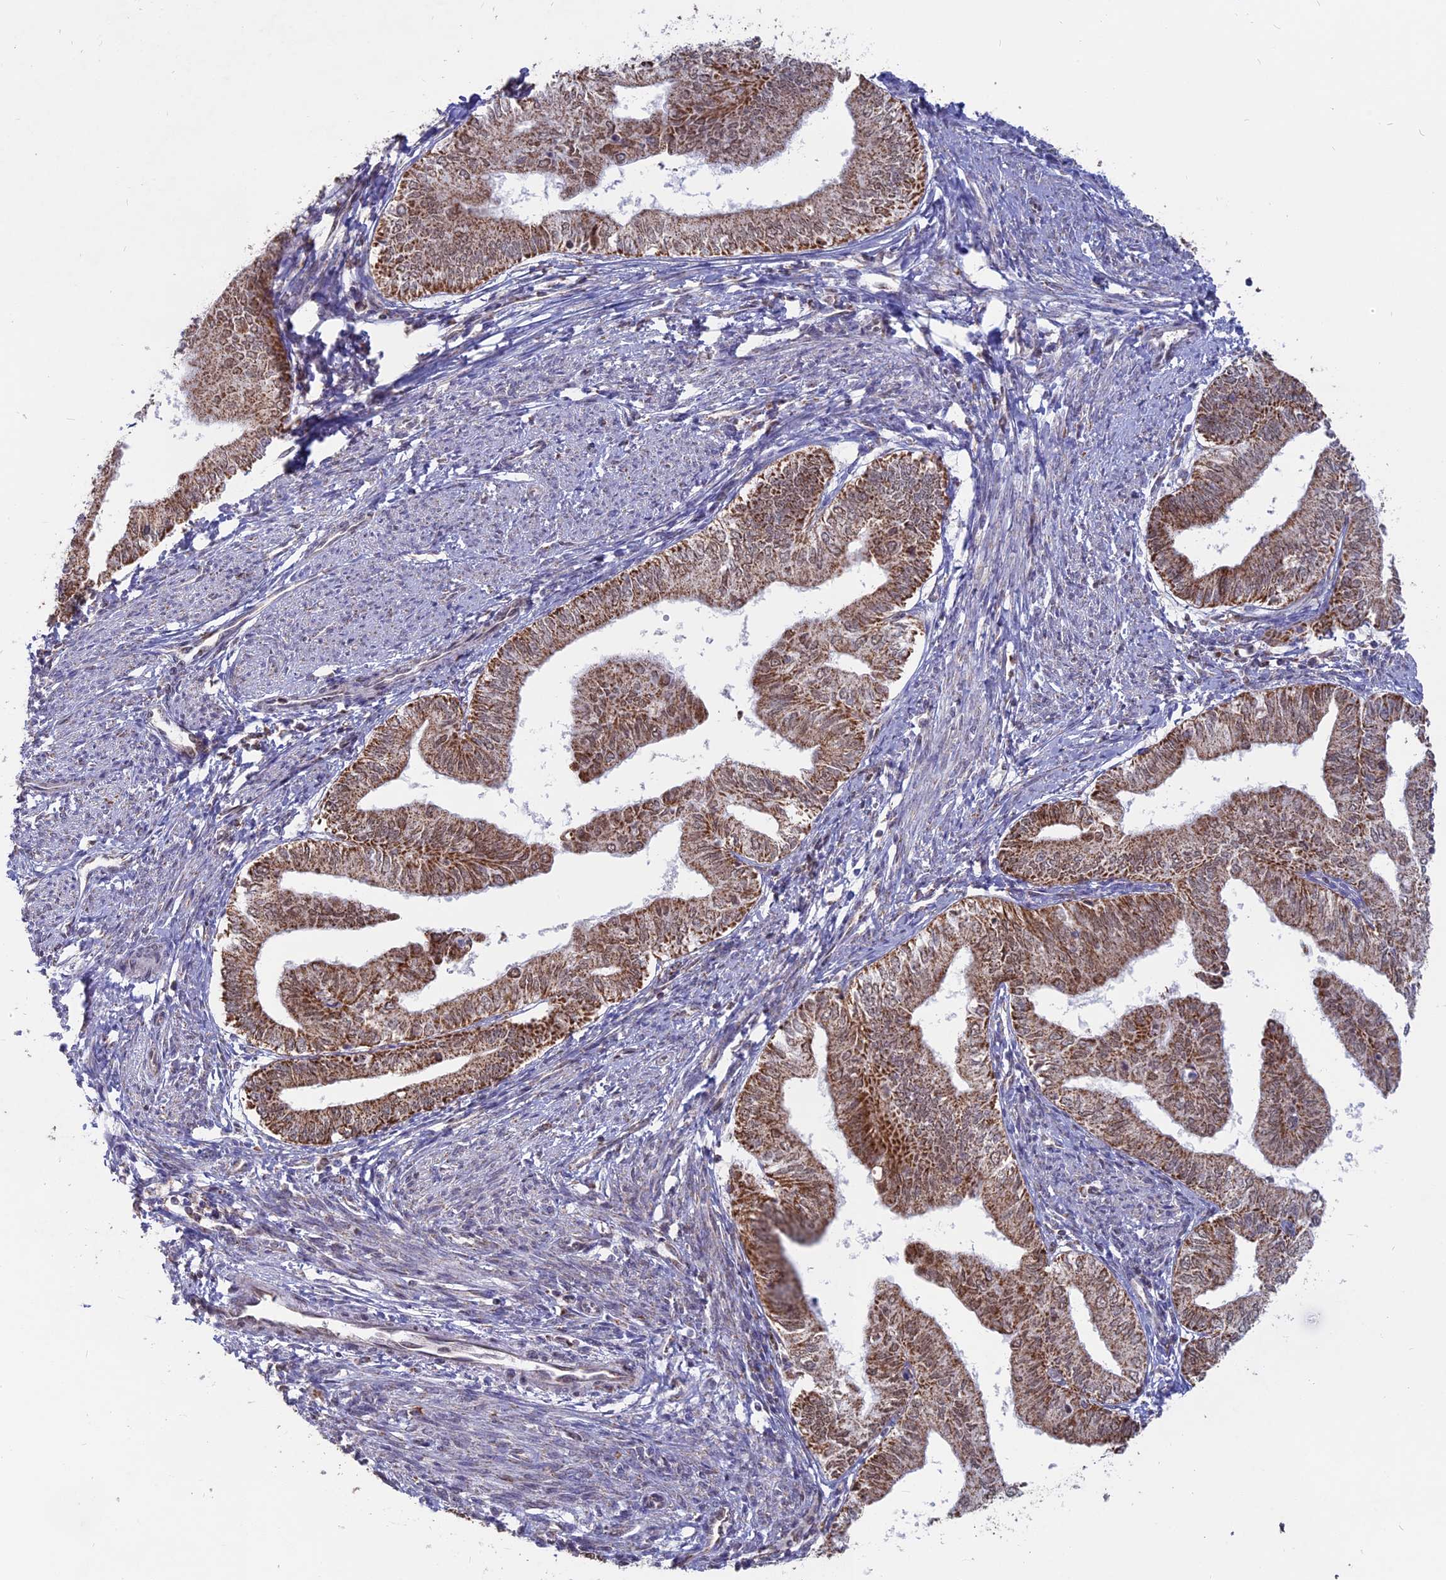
{"staining": {"intensity": "moderate", "quantity": ">75%", "location": "cytoplasmic/membranous"}, "tissue": "endometrial cancer", "cell_type": "Tumor cells", "image_type": "cancer", "snomed": [{"axis": "morphology", "description": "Adenocarcinoma, NOS"}, {"axis": "topography", "description": "Endometrium"}], "caption": "Brown immunohistochemical staining in endometrial cancer (adenocarcinoma) exhibits moderate cytoplasmic/membranous staining in approximately >75% of tumor cells.", "gene": "ARHGAP40", "patient": {"sex": "female", "age": 66}}